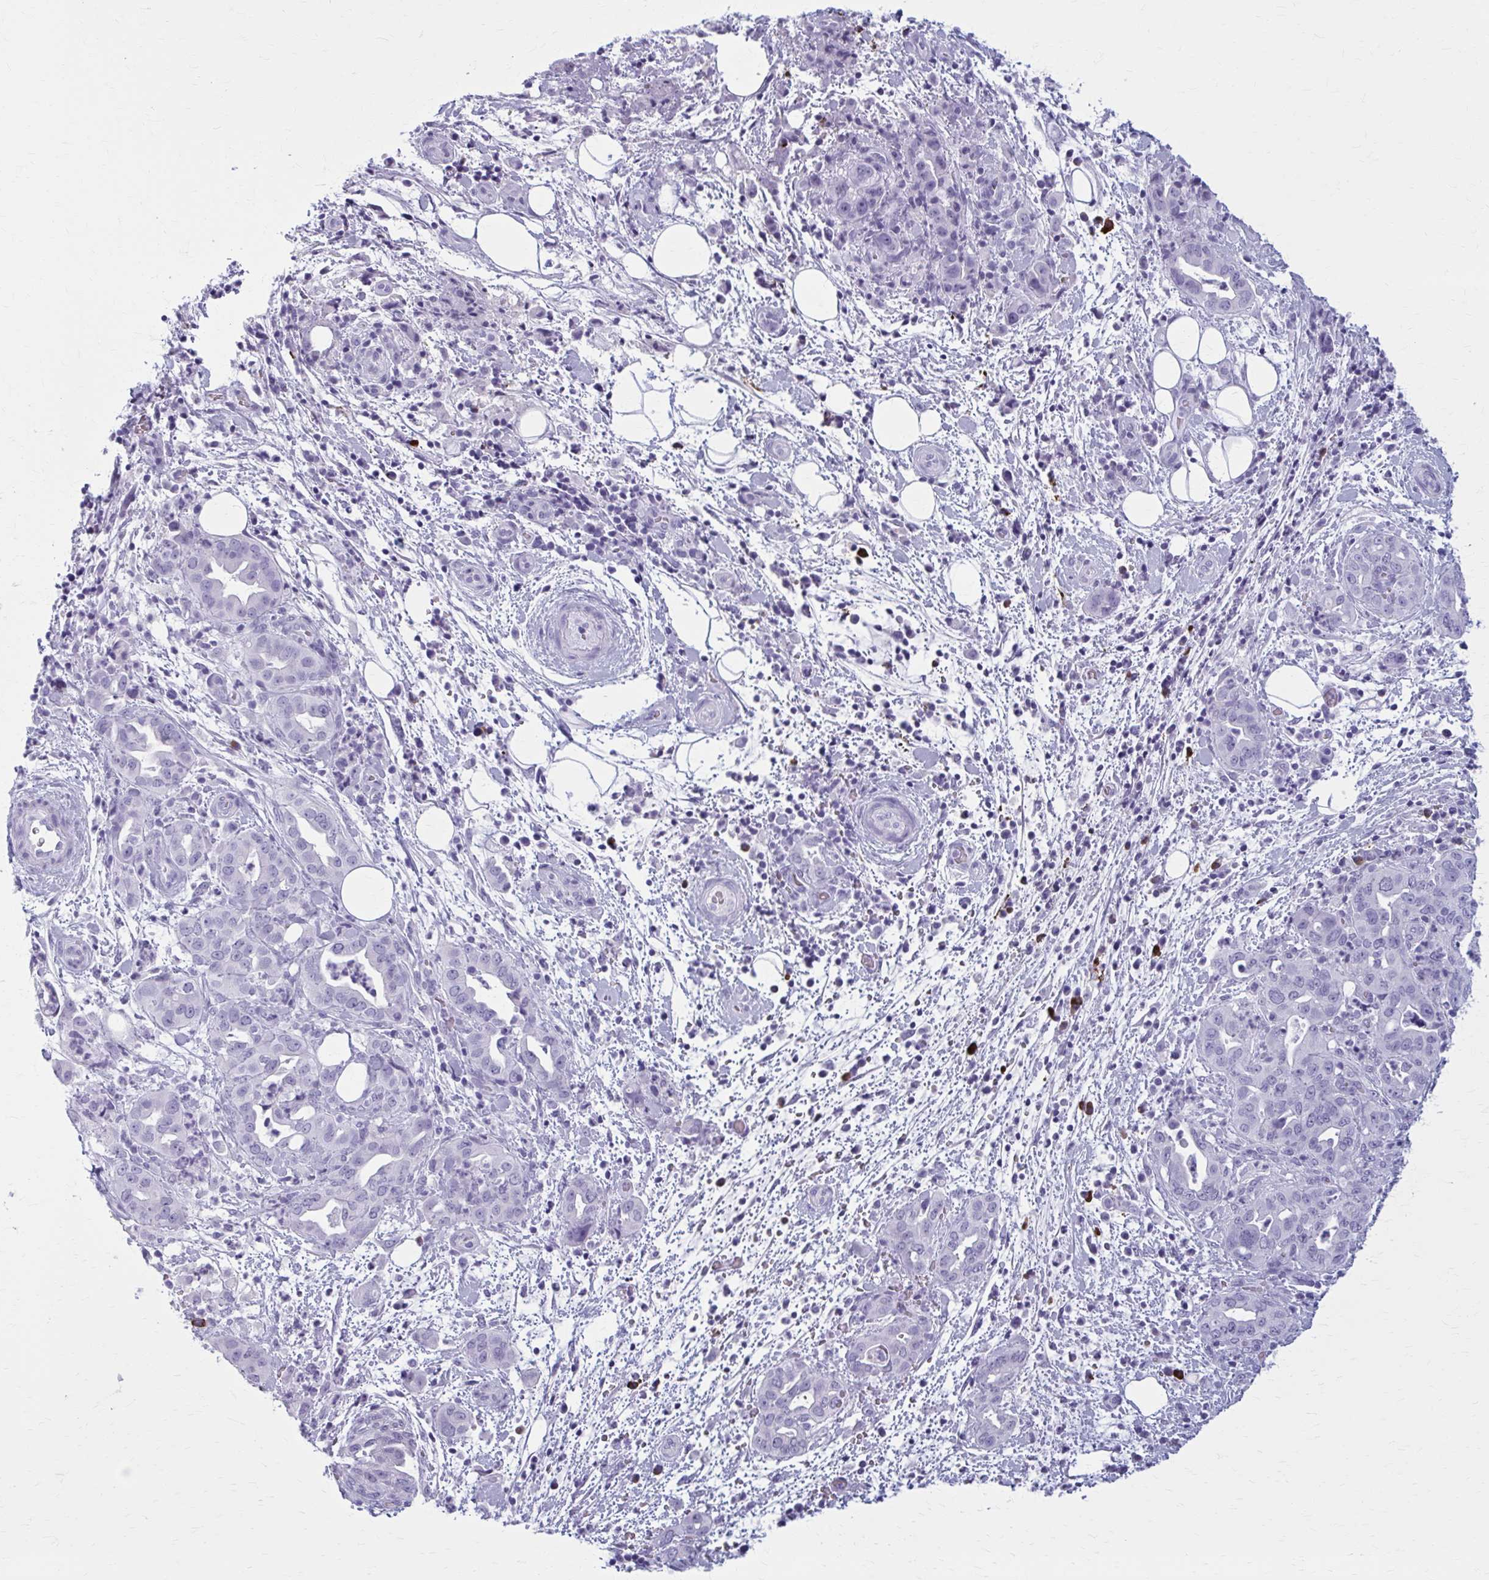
{"staining": {"intensity": "negative", "quantity": "none", "location": "none"}, "tissue": "pancreatic cancer", "cell_type": "Tumor cells", "image_type": "cancer", "snomed": [{"axis": "morphology", "description": "Normal tissue, NOS"}, {"axis": "morphology", "description": "Adenocarcinoma, NOS"}, {"axis": "topography", "description": "Lymph node"}, {"axis": "topography", "description": "Pancreas"}], "caption": "Immunohistochemistry photomicrograph of adenocarcinoma (pancreatic) stained for a protein (brown), which displays no expression in tumor cells.", "gene": "ZDHHC7", "patient": {"sex": "female", "age": 67}}